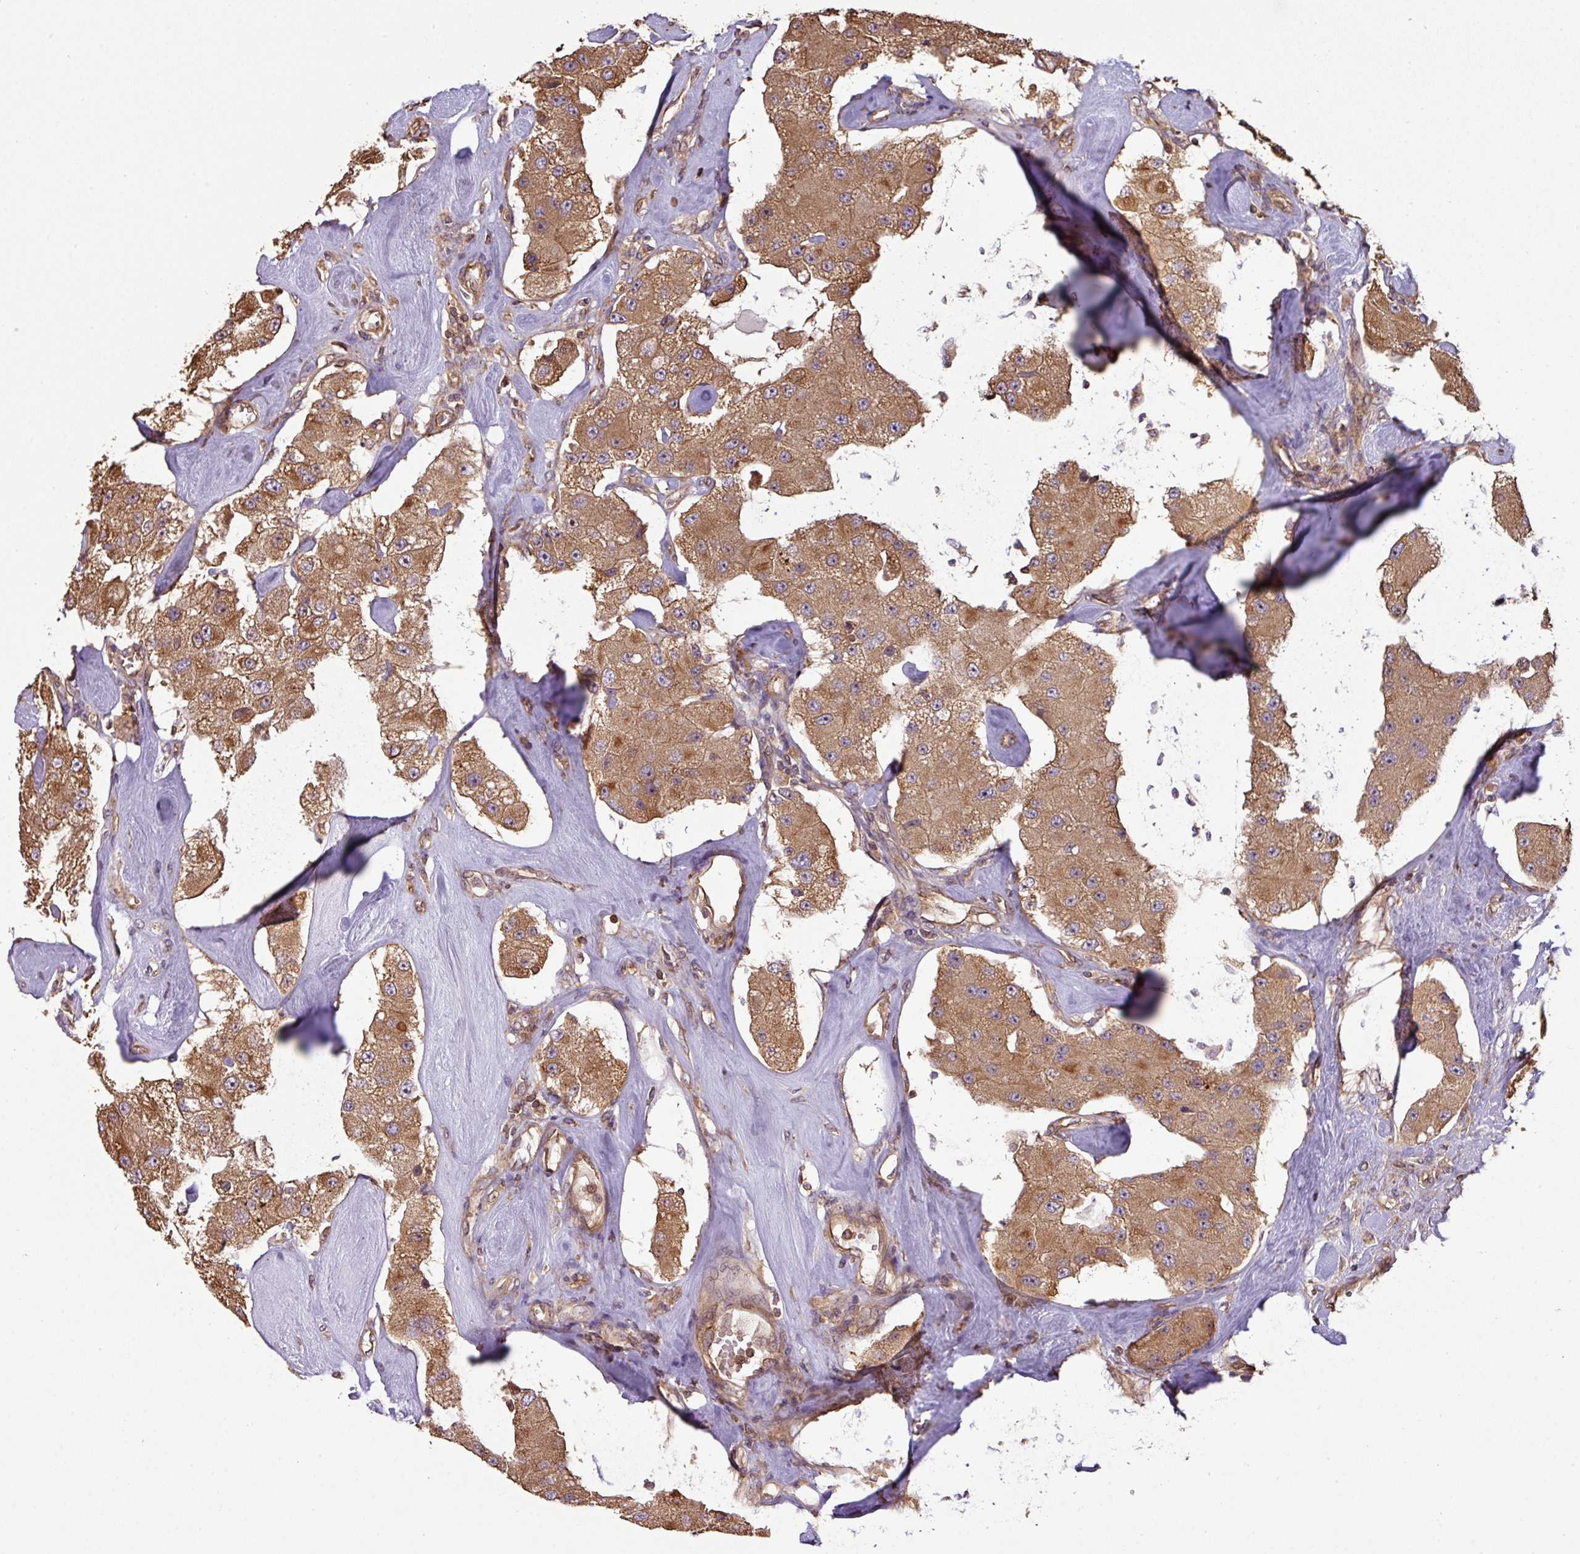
{"staining": {"intensity": "moderate", "quantity": ">75%", "location": "cytoplasmic/membranous,nuclear"}, "tissue": "carcinoid", "cell_type": "Tumor cells", "image_type": "cancer", "snomed": [{"axis": "morphology", "description": "Carcinoid, malignant, NOS"}, {"axis": "topography", "description": "Pancreas"}], "caption": "Tumor cells show moderate cytoplasmic/membranous and nuclear positivity in approximately >75% of cells in carcinoid (malignant).", "gene": "VENTX", "patient": {"sex": "male", "age": 41}}